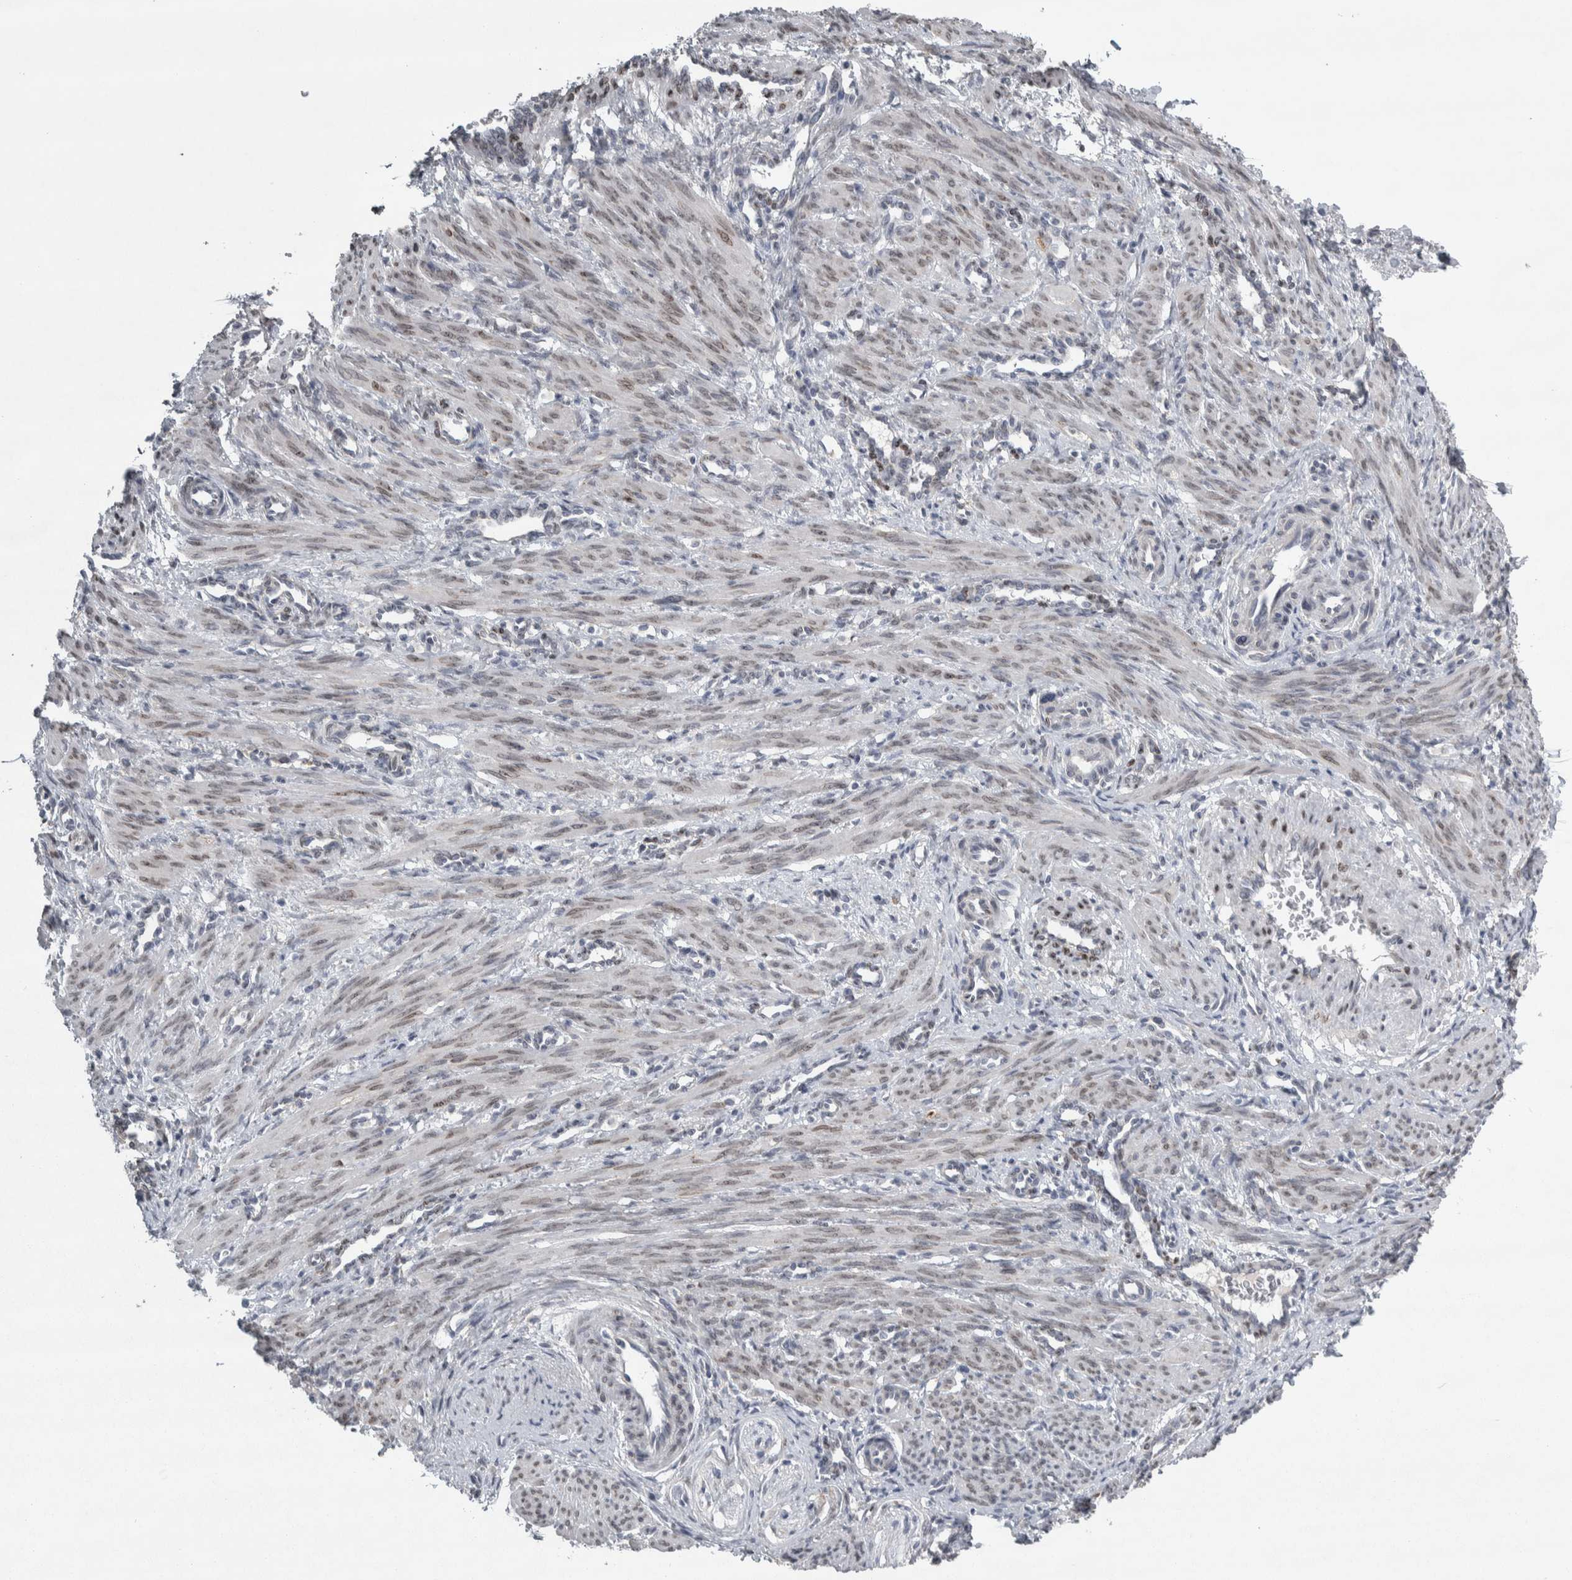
{"staining": {"intensity": "weak", "quantity": "25%-75%", "location": "nuclear"}, "tissue": "smooth muscle", "cell_type": "Smooth muscle cells", "image_type": "normal", "snomed": [{"axis": "morphology", "description": "Normal tissue, NOS"}, {"axis": "topography", "description": "Endometrium"}], "caption": "Immunohistochemistry histopathology image of unremarkable human smooth muscle stained for a protein (brown), which shows low levels of weak nuclear positivity in approximately 25%-75% of smooth muscle cells.", "gene": "SIGMAR1", "patient": {"sex": "female", "age": 33}}